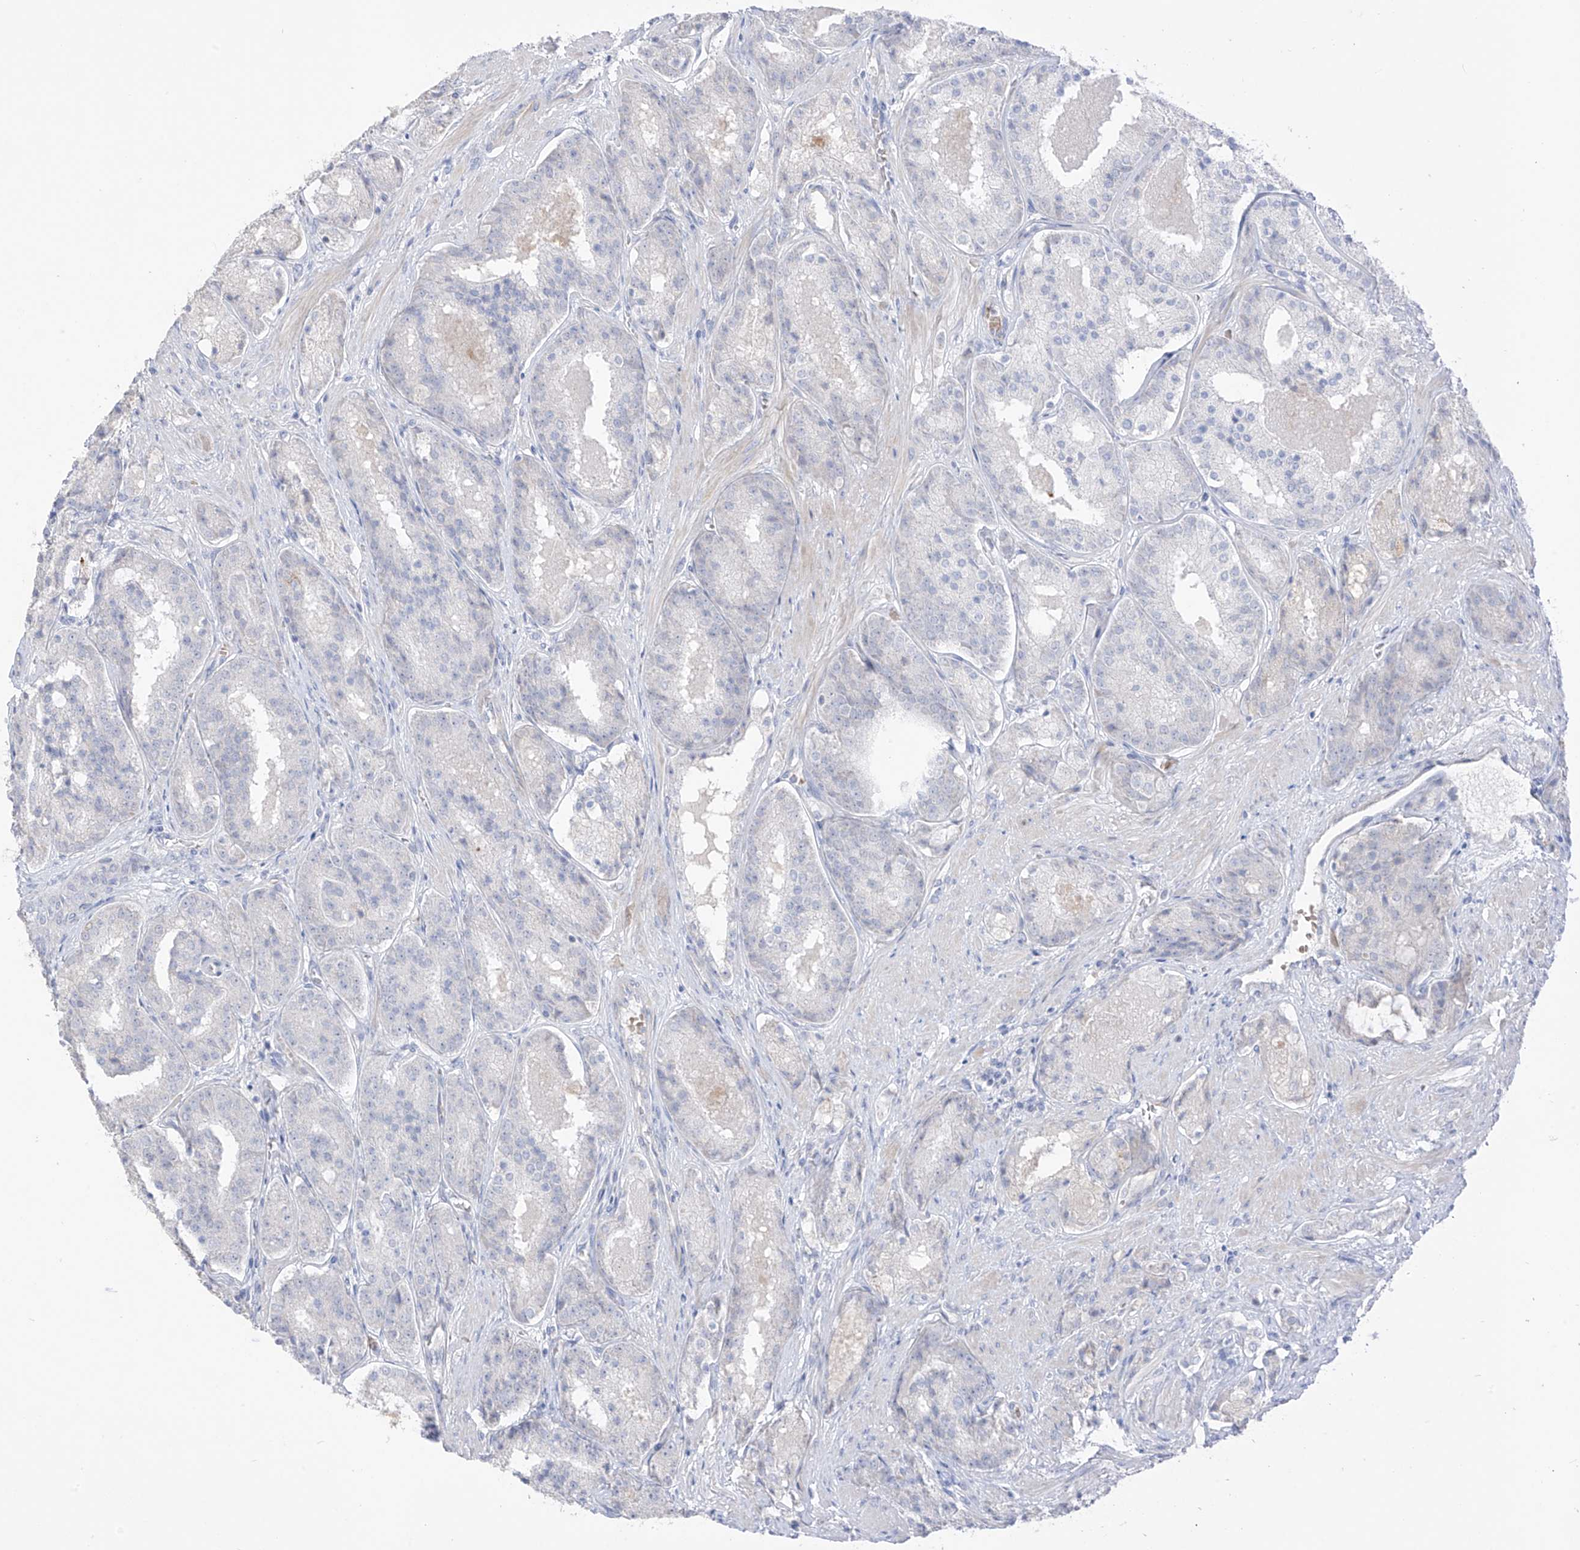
{"staining": {"intensity": "negative", "quantity": "none", "location": "none"}, "tissue": "prostate cancer", "cell_type": "Tumor cells", "image_type": "cancer", "snomed": [{"axis": "morphology", "description": "Adenocarcinoma, High grade"}, {"axis": "topography", "description": "Prostate"}], "caption": "An immunohistochemistry (IHC) micrograph of prostate cancer (adenocarcinoma (high-grade)) is shown. There is no staining in tumor cells of prostate cancer (adenocarcinoma (high-grade)). (DAB IHC visualized using brightfield microscopy, high magnification).", "gene": "ASPRV1", "patient": {"sex": "male", "age": 60}}